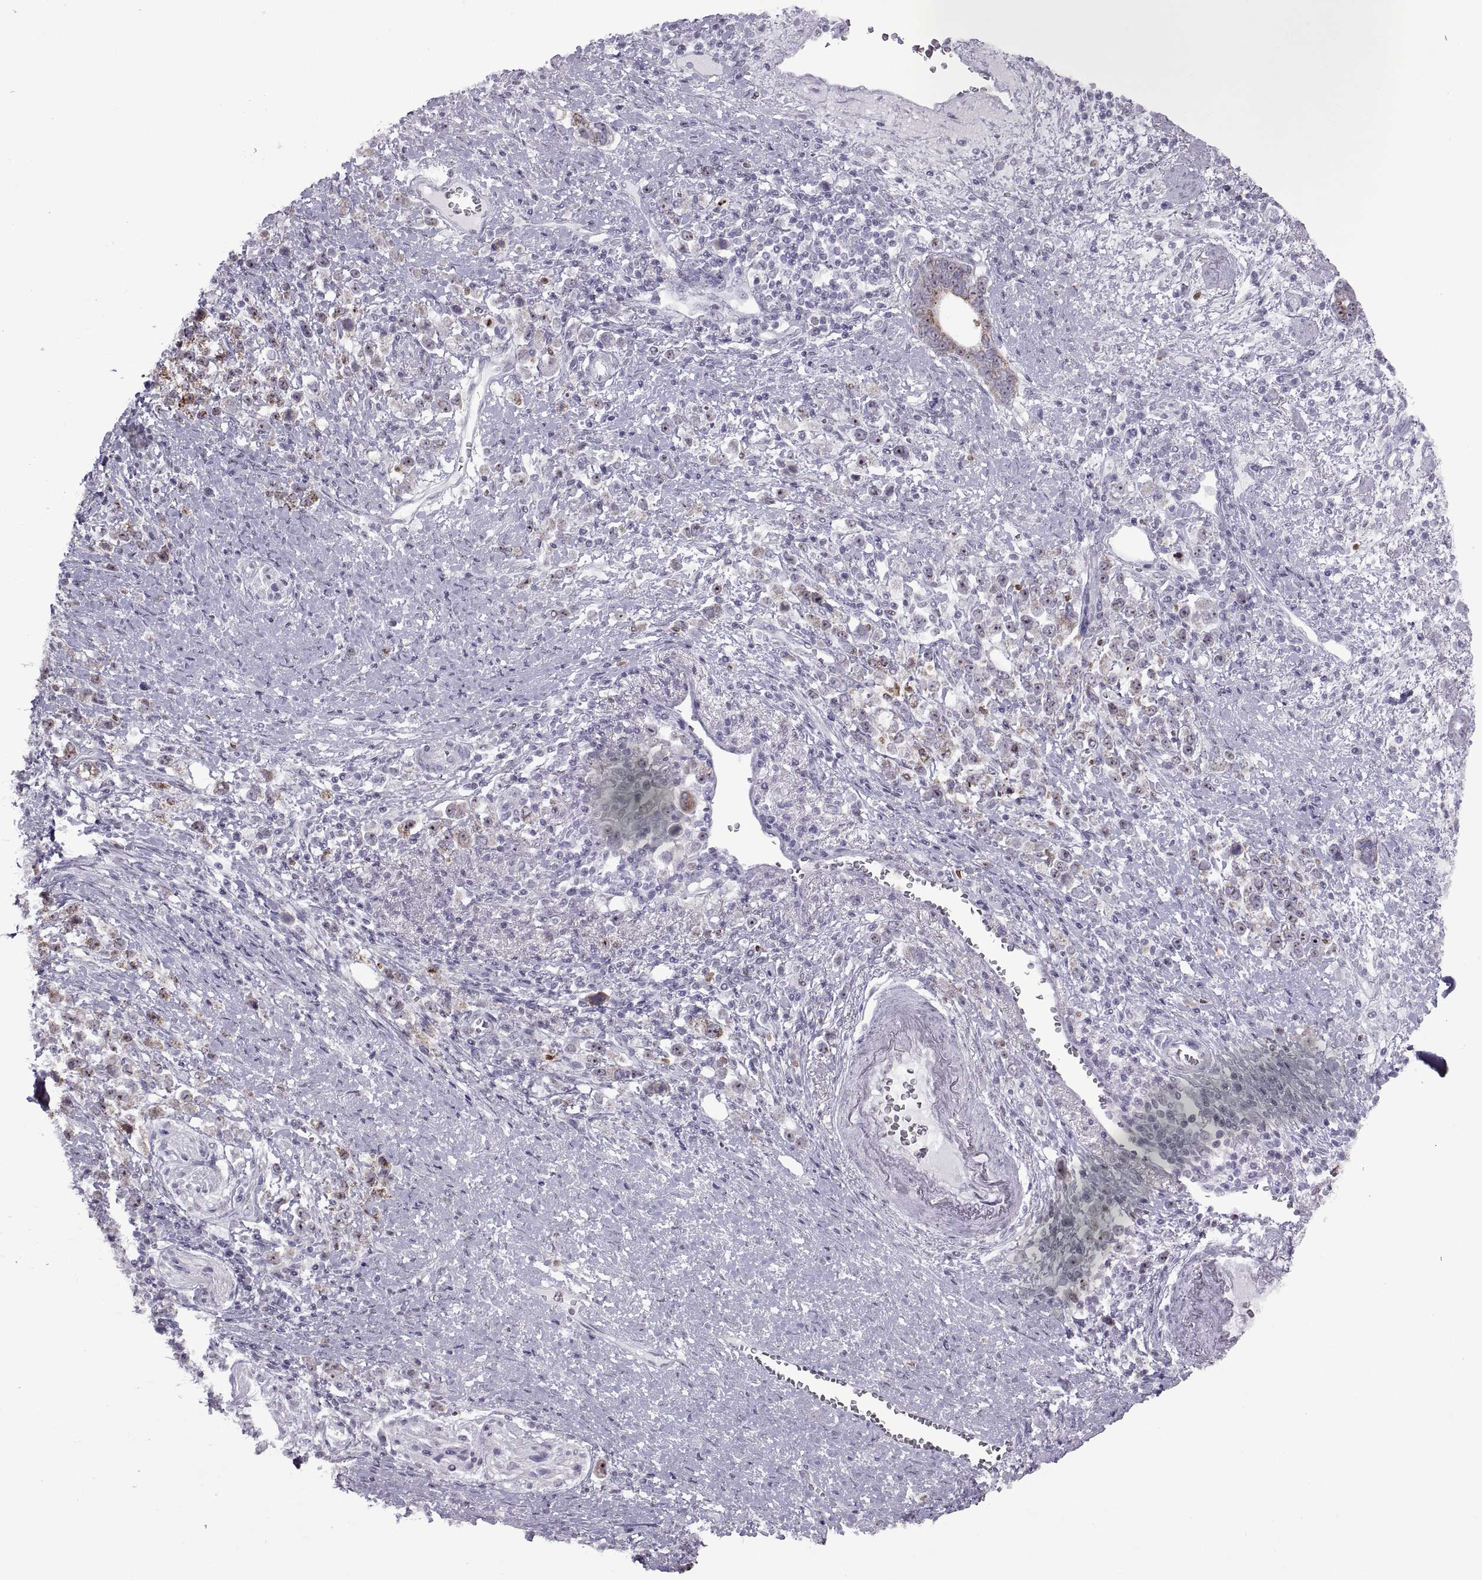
{"staining": {"intensity": "weak", "quantity": "<25%", "location": "cytoplasmic/membranous"}, "tissue": "stomach cancer", "cell_type": "Tumor cells", "image_type": "cancer", "snomed": [{"axis": "morphology", "description": "Adenocarcinoma, NOS"}, {"axis": "topography", "description": "Stomach"}], "caption": "This is an immunohistochemistry image of stomach adenocarcinoma. There is no staining in tumor cells.", "gene": "ASIC2", "patient": {"sex": "male", "age": 63}}